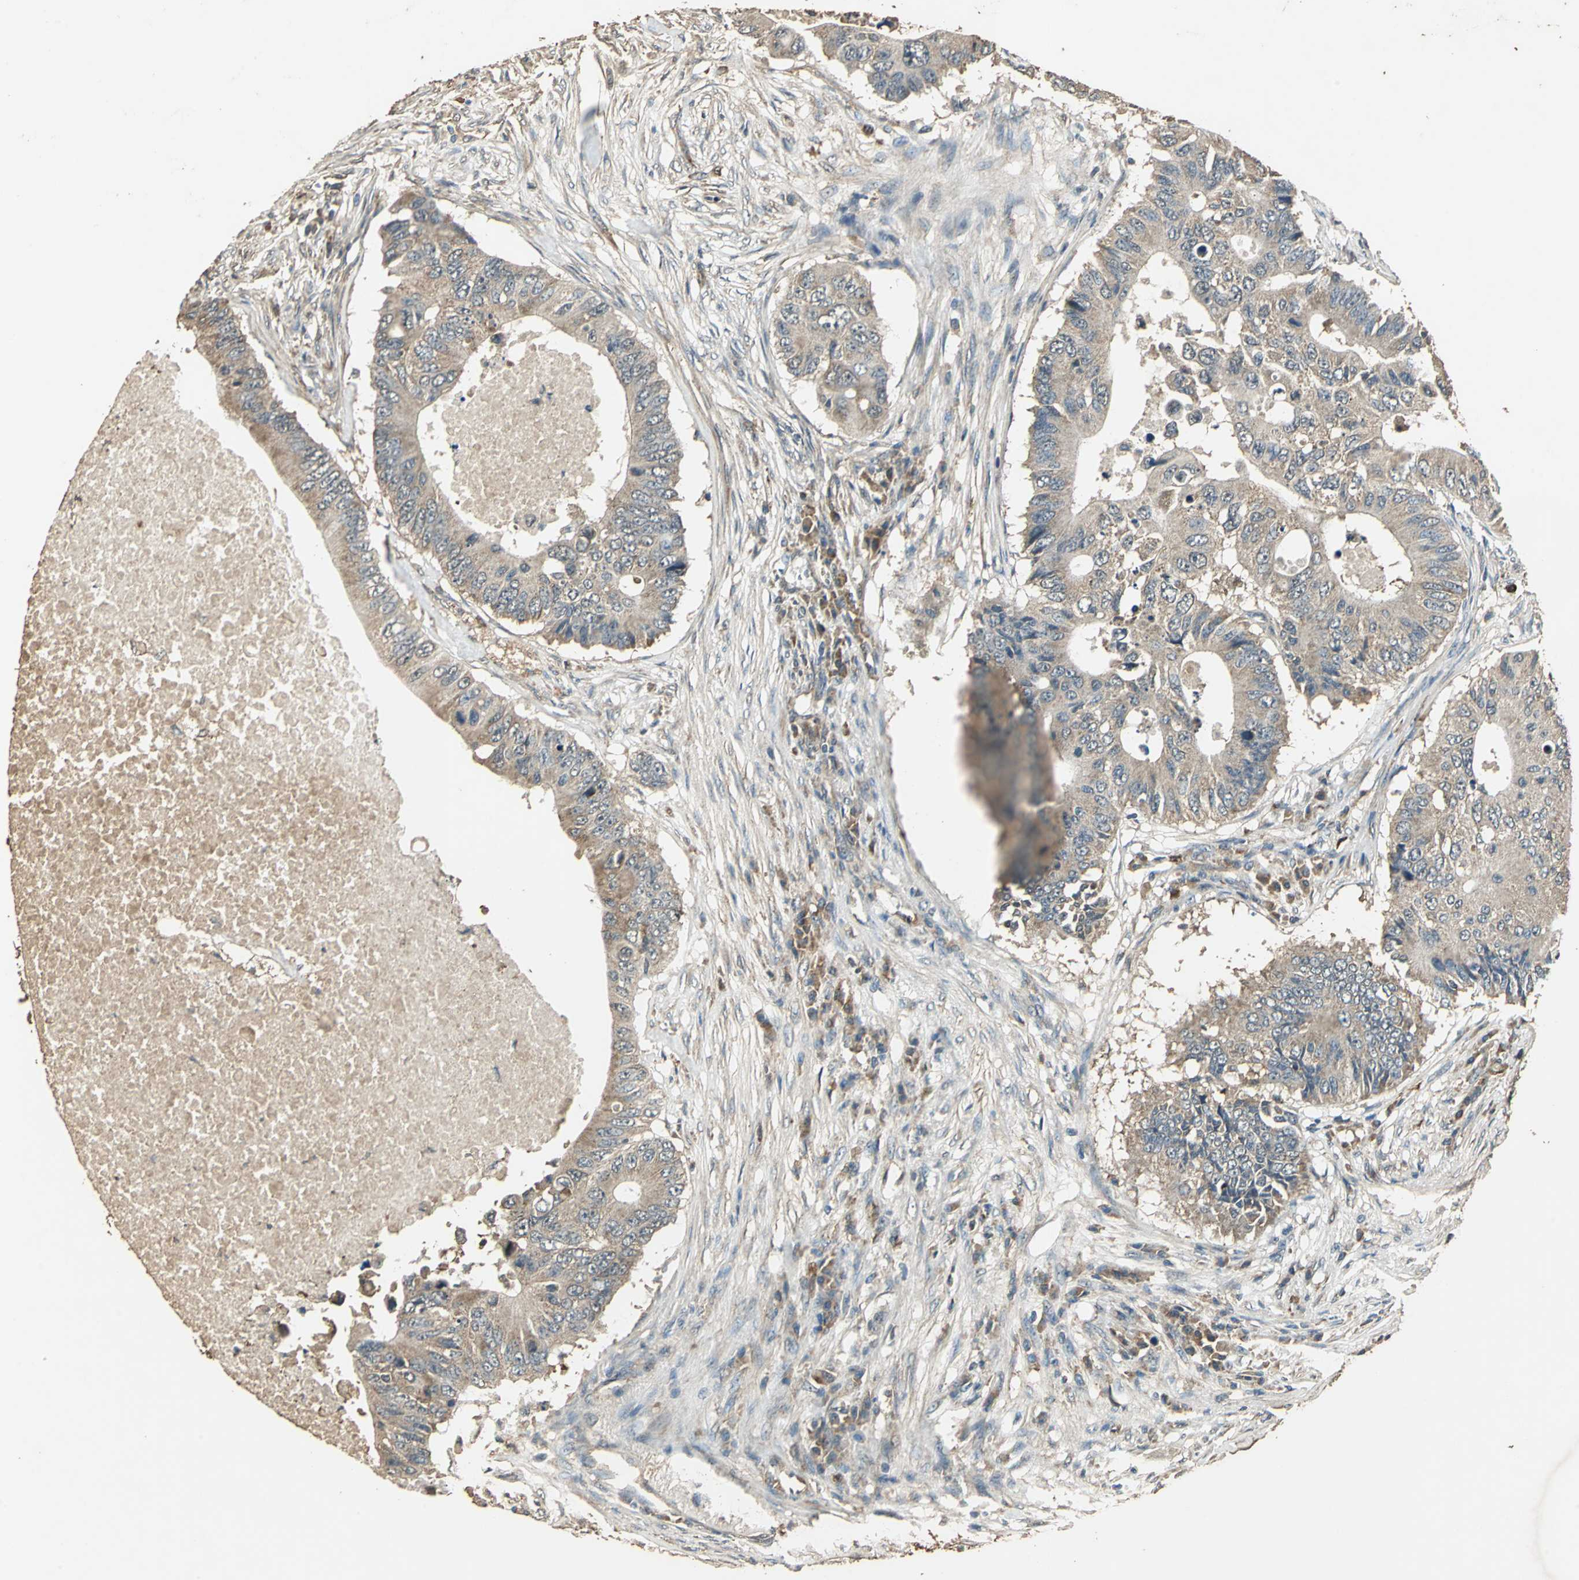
{"staining": {"intensity": "moderate", "quantity": ">75%", "location": "cytoplasmic/membranous"}, "tissue": "colorectal cancer", "cell_type": "Tumor cells", "image_type": "cancer", "snomed": [{"axis": "morphology", "description": "Adenocarcinoma, NOS"}, {"axis": "topography", "description": "Colon"}], "caption": "An immunohistochemistry histopathology image of neoplastic tissue is shown. Protein staining in brown shows moderate cytoplasmic/membranous positivity in adenocarcinoma (colorectal) within tumor cells.", "gene": "TMPRSS4", "patient": {"sex": "male", "age": 71}}